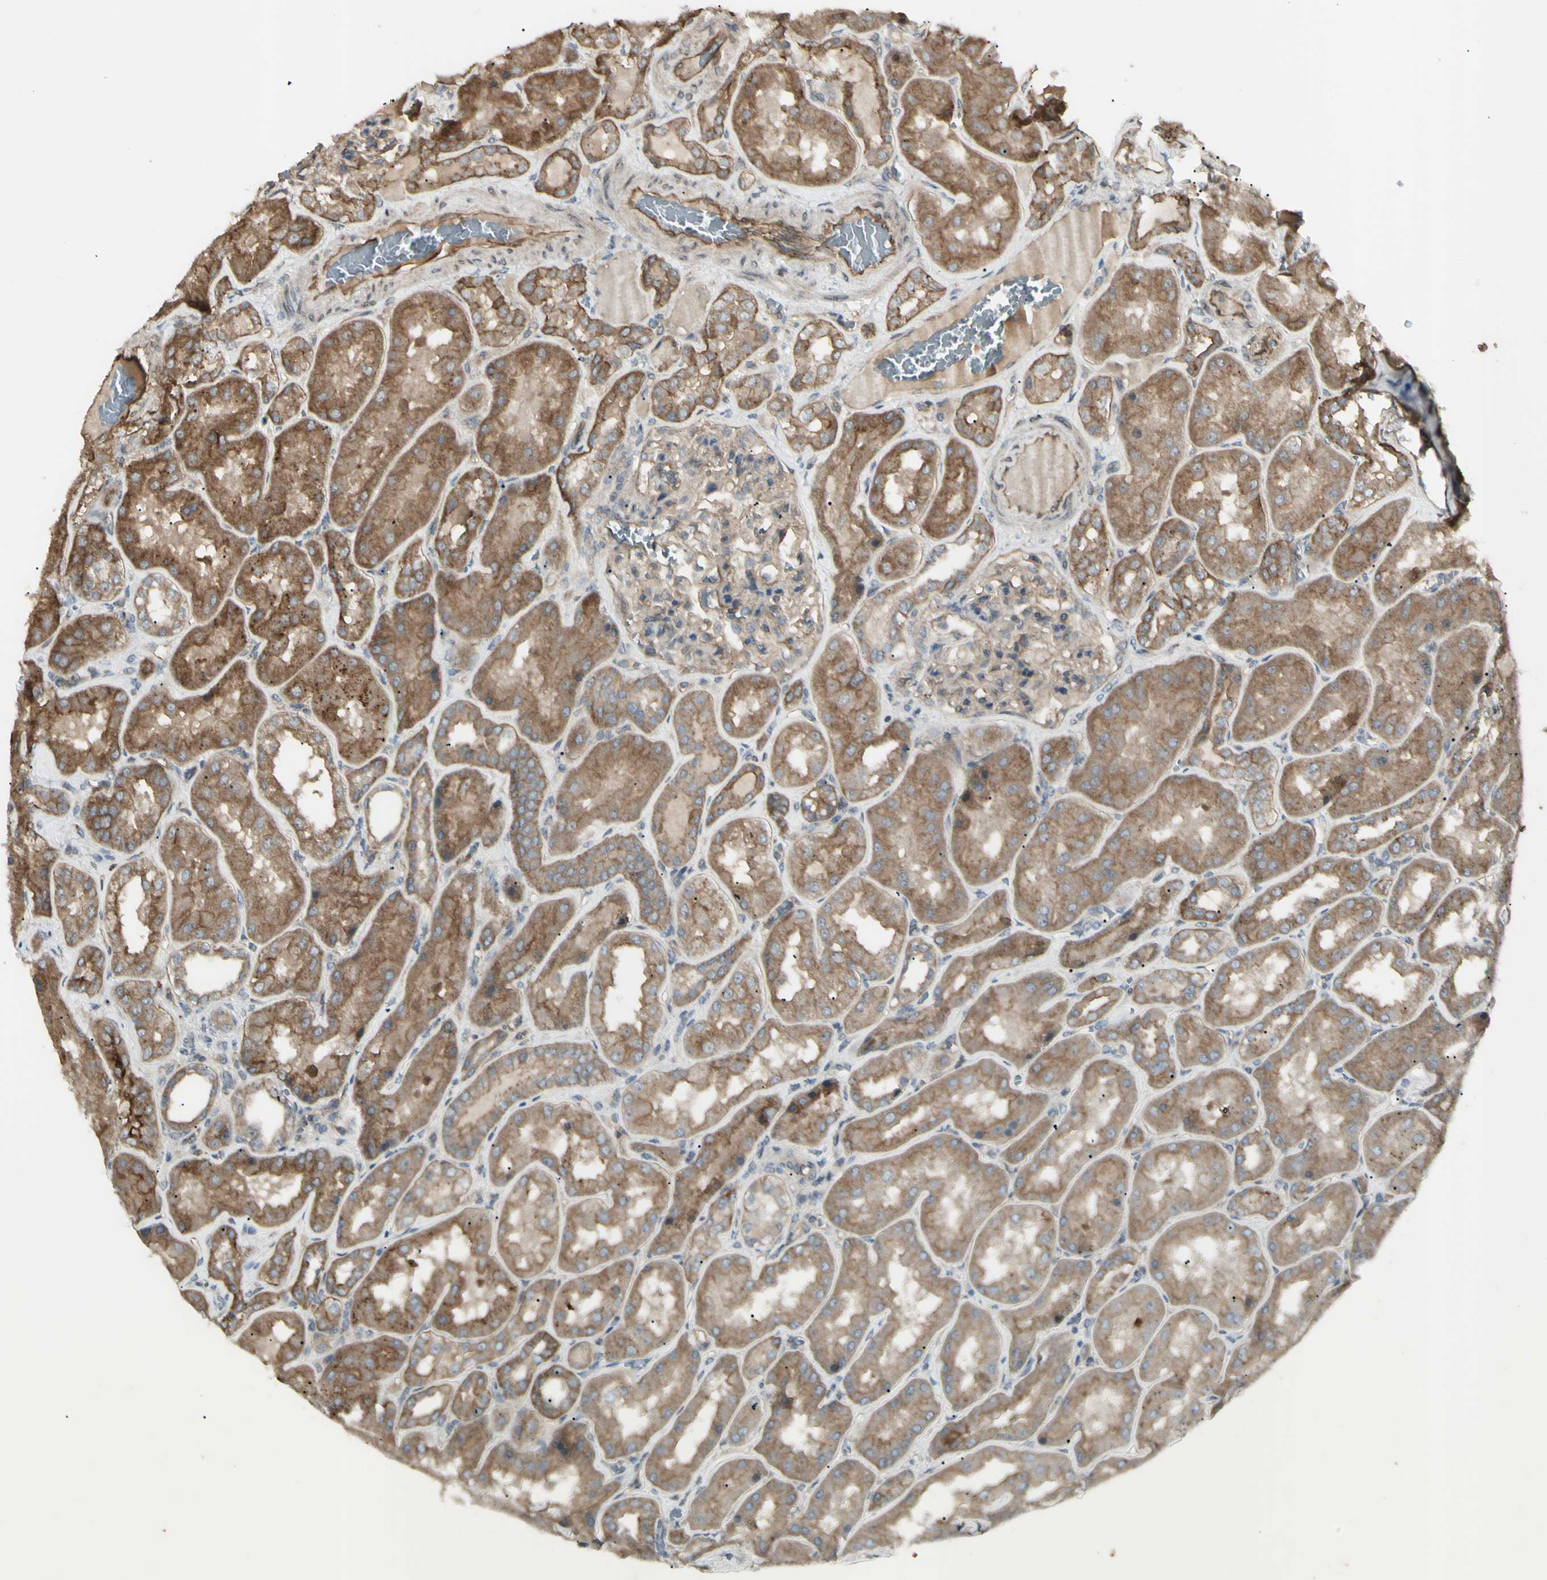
{"staining": {"intensity": "moderate", "quantity": ">75%", "location": "cytoplasmic/membranous"}, "tissue": "kidney", "cell_type": "Cells in glomeruli", "image_type": "normal", "snomed": [{"axis": "morphology", "description": "Normal tissue, NOS"}, {"axis": "topography", "description": "Kidney"}], "caption": "Kidney stained with immunohistochemistry (IHC) displays moderate cytoplasmic/membranous staining in about >75% of cells in glomeruli. Using DAB (brown) and hematoxylin (blue) stains, captured at high magnification using brightfield microscopy.", "gene": "JAG1", "patient": {"sex": "female", "age": 56}}